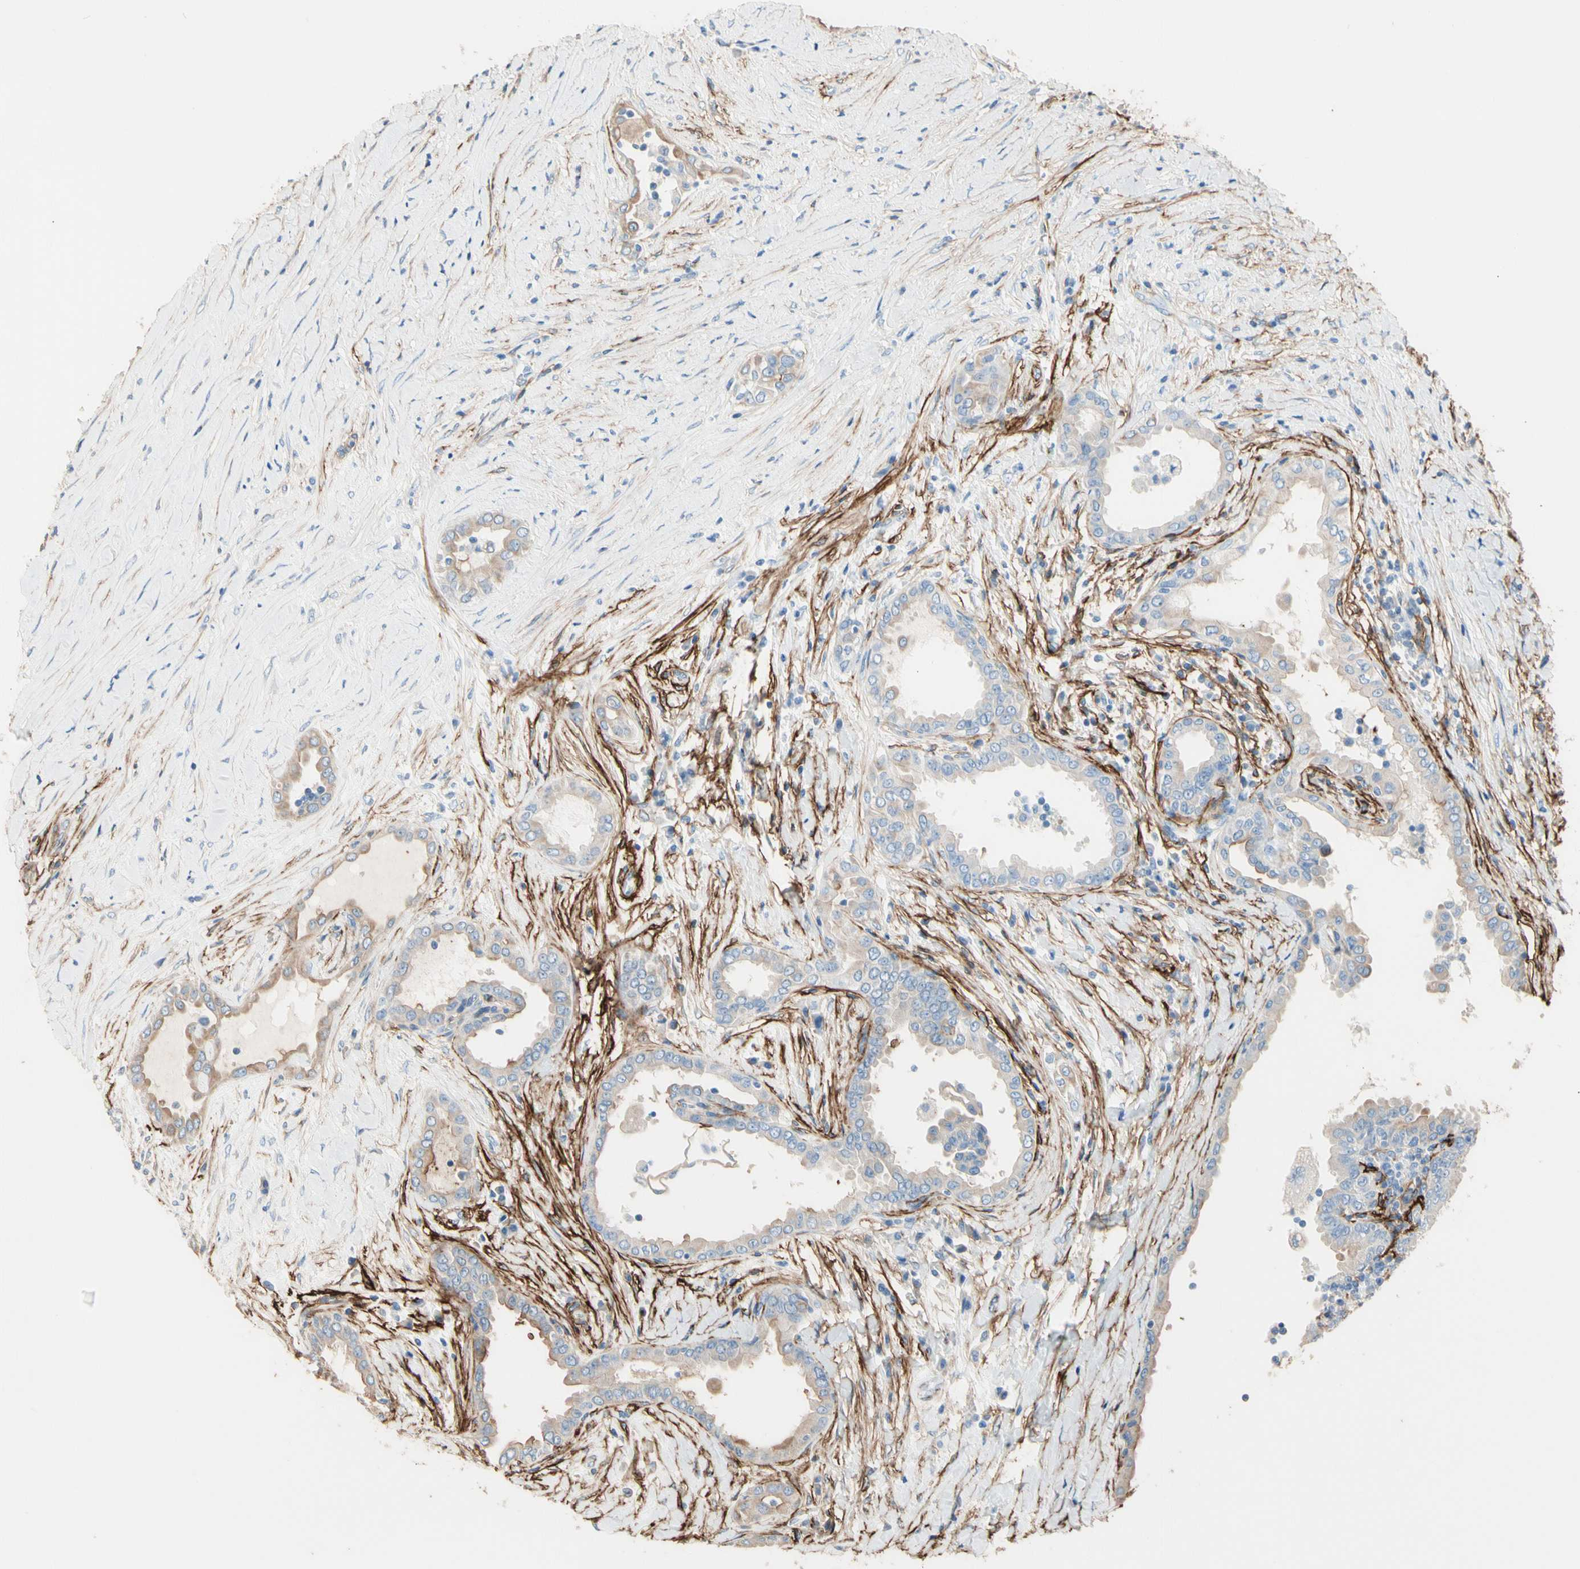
{"staining": {"intensity": "weak", "quantity": ">75%", "location": "cytoplasmic/membranous"}, "tissue": "thyroid cancer", "cell_type": "Tumor cells", "image_type": "cancer", "snomed": [{"axis": "morphology", "description": "Papillary adenocarcinoma, NOS"}, {"axis": "topography", "description": "Thyroid gland"}], "caption": "There is low levels of weak cytoplasmic/membranous expression in tumor cells of thyroid cancer, as demonstrated by immunohistochemical staining (brown color).", "gene": "SUSD2", "patient": {"sex": "male", "age": 33}}